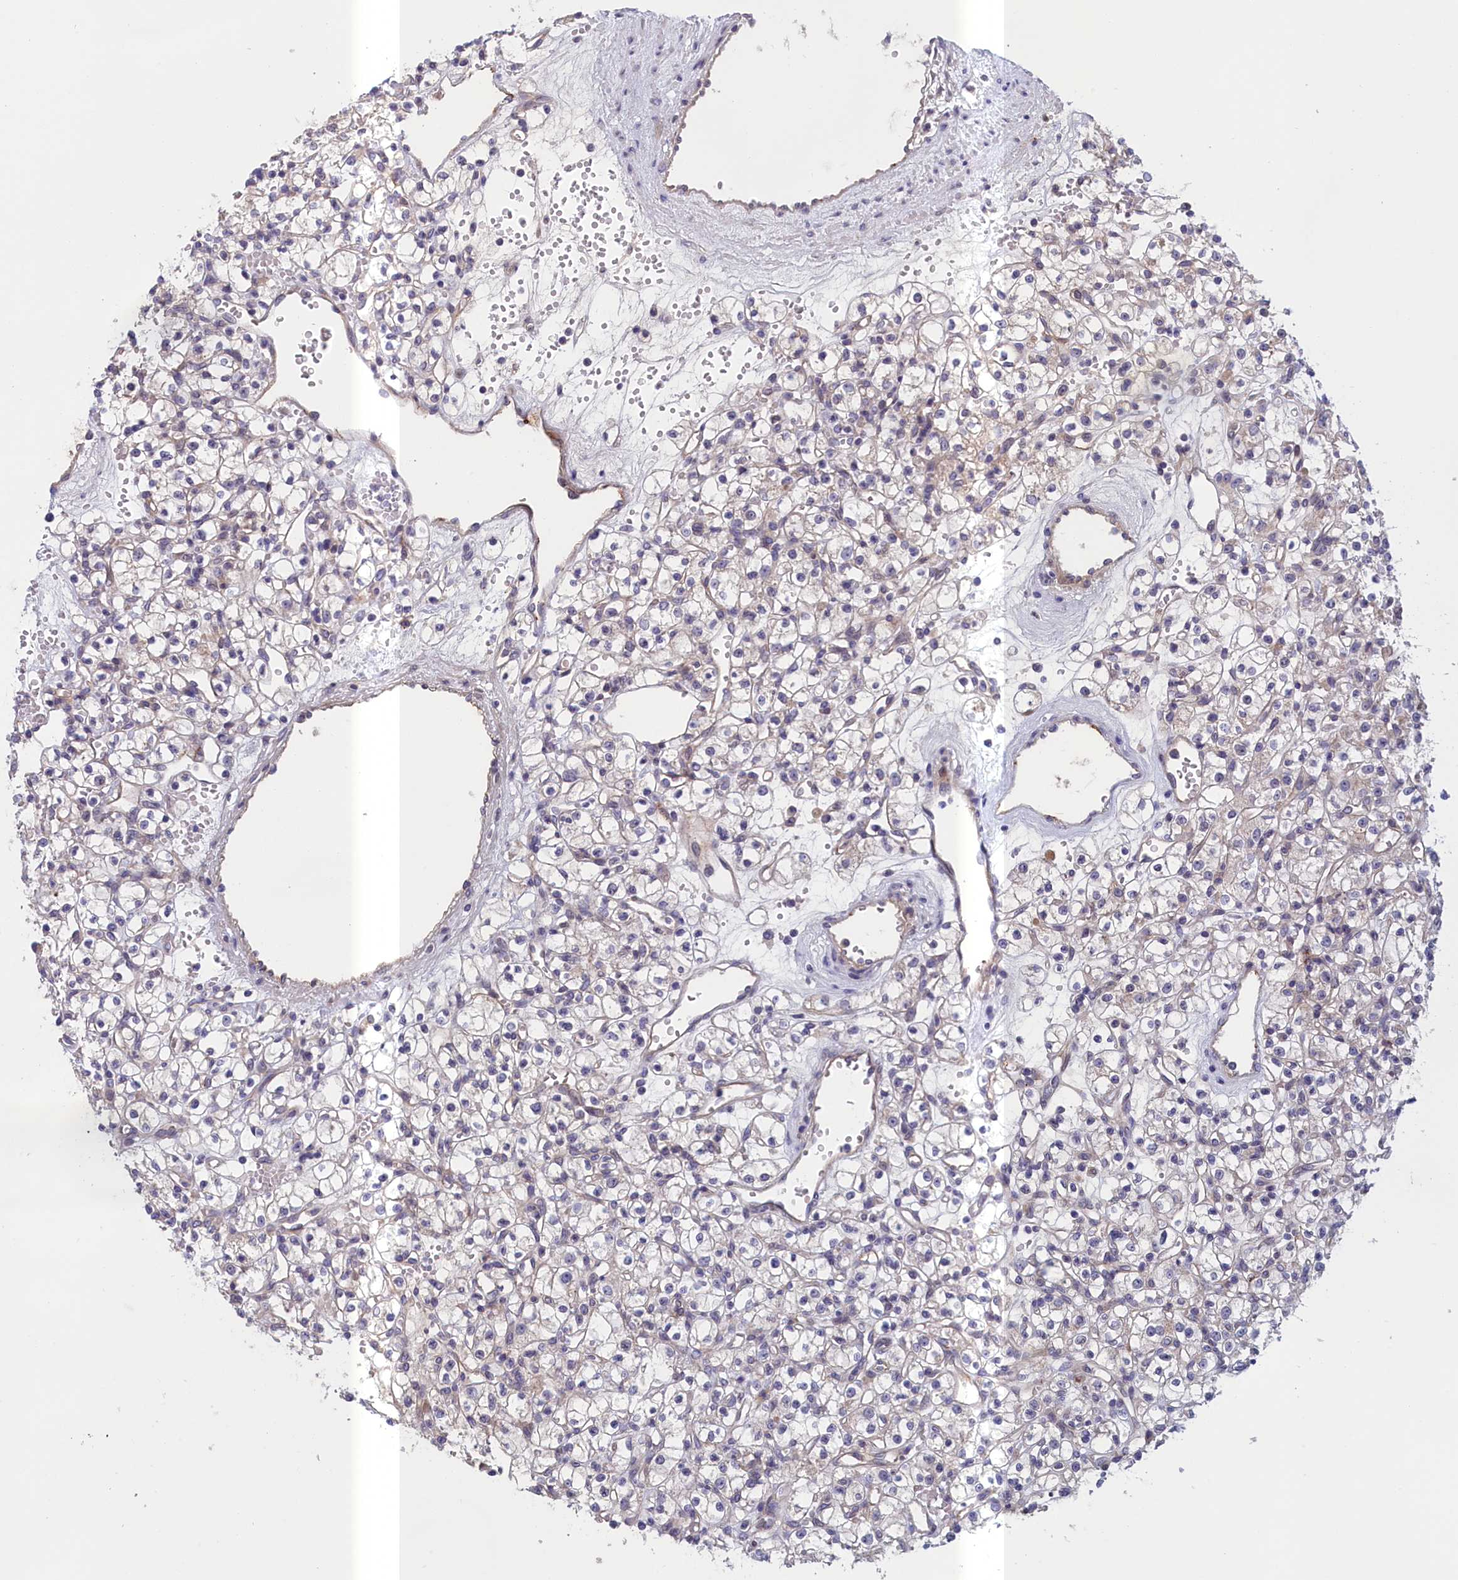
{"staining": {"intensity": "negative", "quantity": "none", "location": "none"}, "tissue": "renal cancer", "cell_type": "Tumor cells", "image_type": "cancer", "snomed": [{"axis": "morphology", "description": "Adenocarcinoma, NOS"}, {"axis": "topography", "description": "Kidney"}], "caption": "Tumor cells are negative for protein expression in human renal adenocarcinoma.", "gene": "IGFALS", "patient": {"sex": "female", "age": 59}}